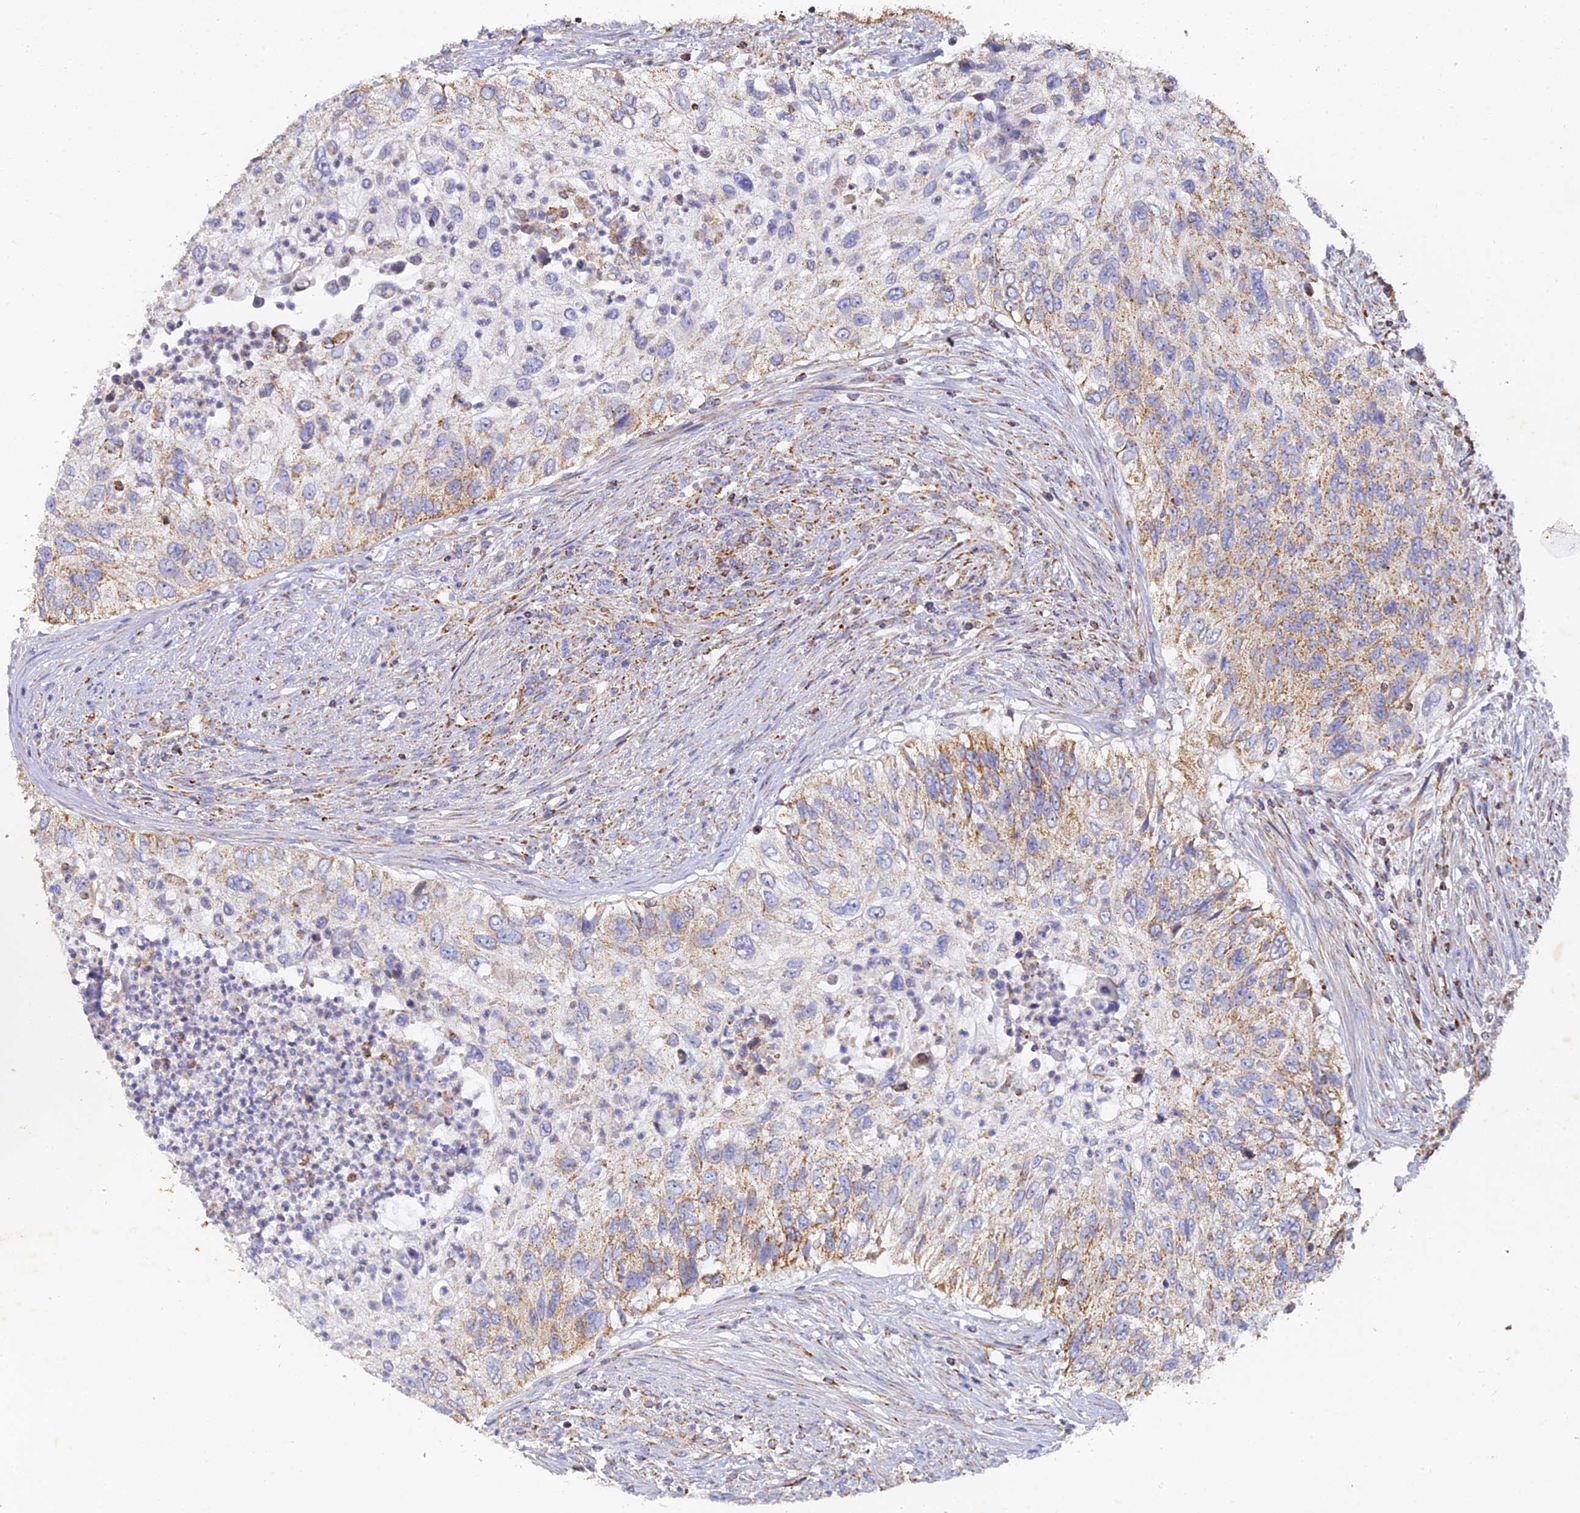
{"staining": {"intensity": "moderate", "quantity": "25%-75%", "location": "cytoplasmic/membranous"}, "tissue": "urothelial cancer", "cell_type": "Tumor cells", "image_type": "cancer", "snomed": [{"axis": "morphology", "description": "Urothelial carcinoma, High grade"}, {"axis": "topography", "description": "Urinary bladder"}], "caption": "Immunohistochemical staining of urothelial cancer shows moderate cytoplasmic/membranous protein staining in about 25%-75% of tumor cells.", "gene": "DONSON", "patient": {"sex": "female", "age": 60}}